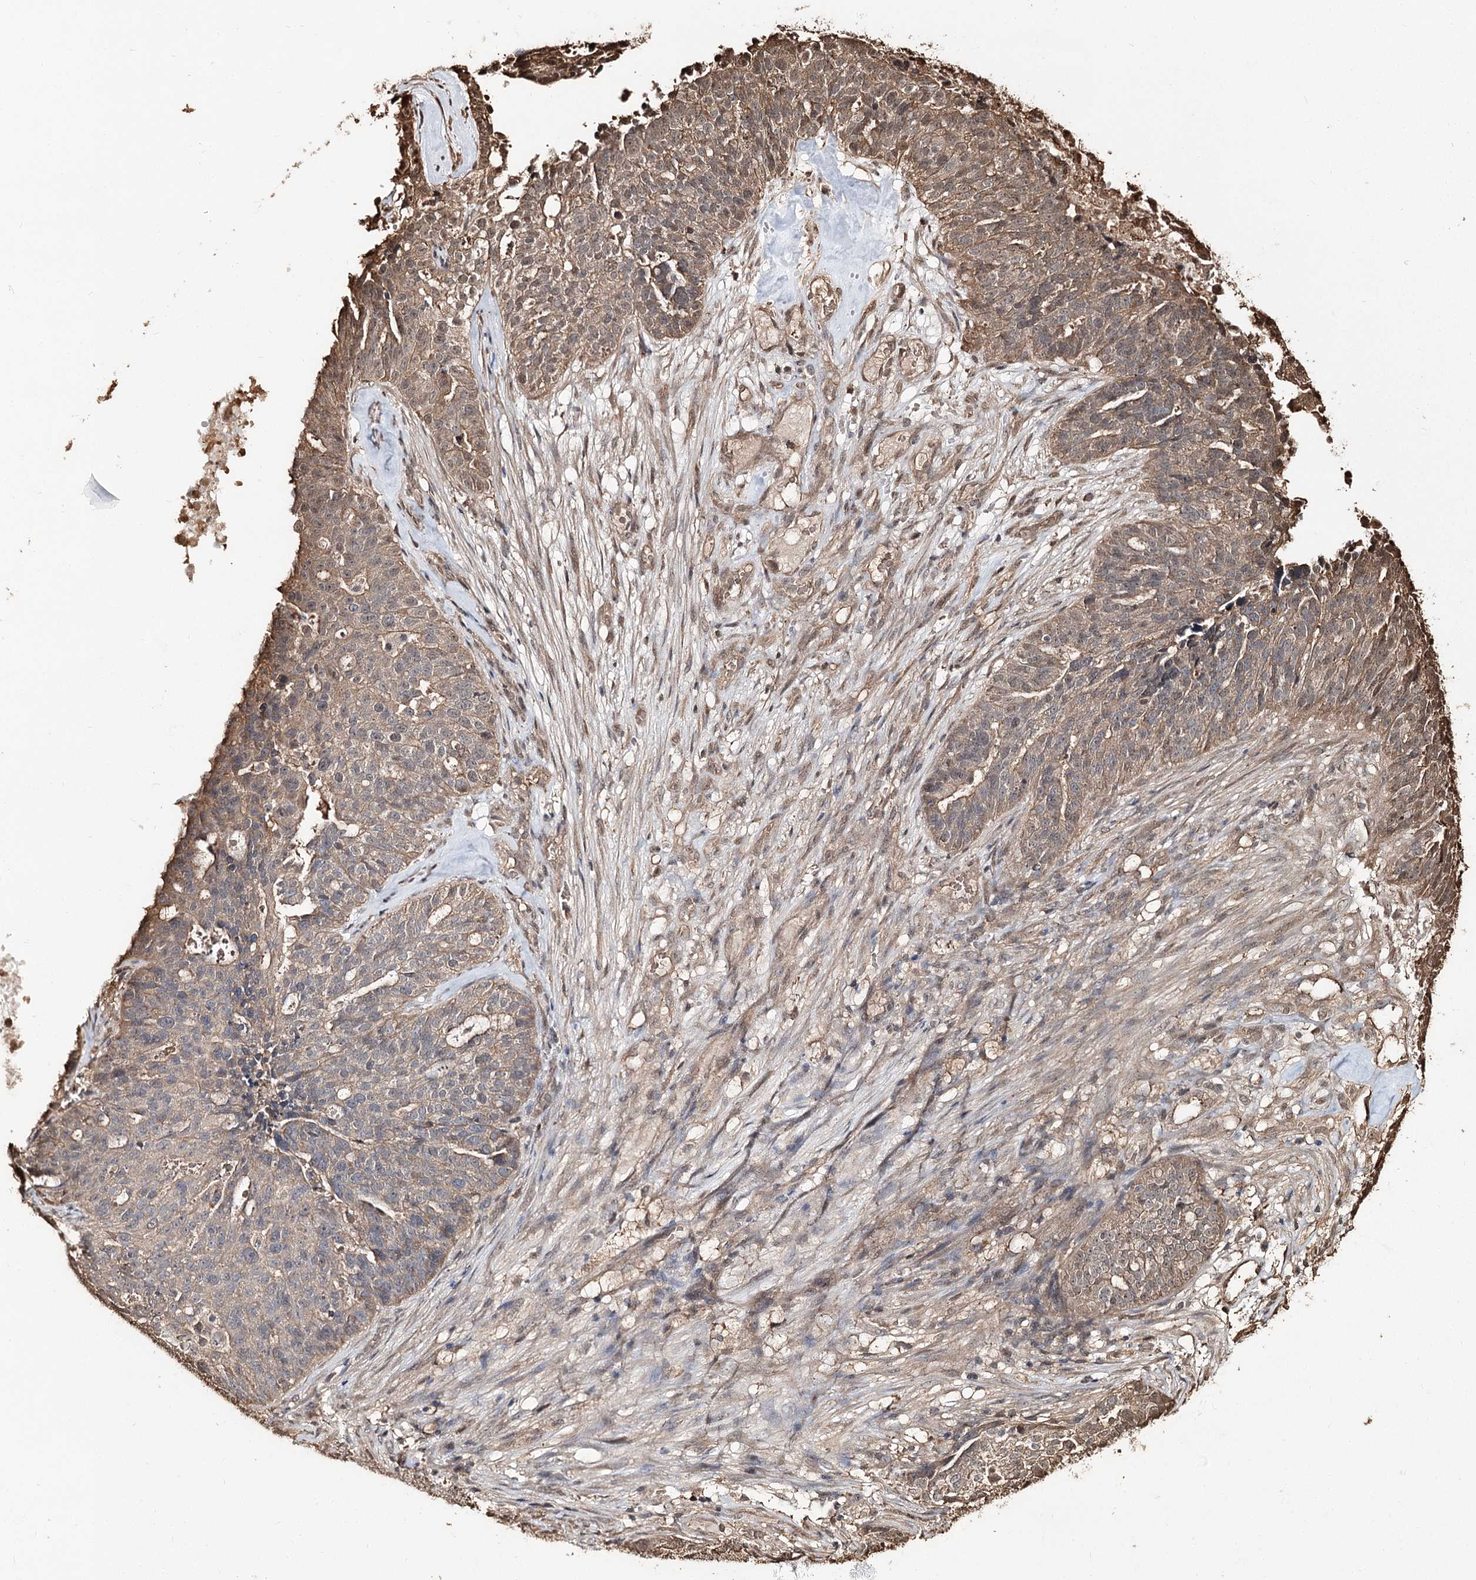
{"staining": {"intensity": "weak", "quantity": "25%-75%", "location": "cytoplasmic/membranous"}, "tissue": "ovarian cancer", "cell_type": "Tumor cells", "image_type": "cancer", "snomed": [{"axis": "morphology", "description": "Cystadenocarcinoma, serous, NOS"}, {"axis": "topography", "description": "Ovary"}], "caption": "This micrograph displays IHC staining of human ovarian serous cystadenocarcinoma, with low weak cytoplasmic/membranous positivity in about 25%-75% of tumor cells.", "gene": "PLCH1", "patient": {"sex": "female", "age": 59}}